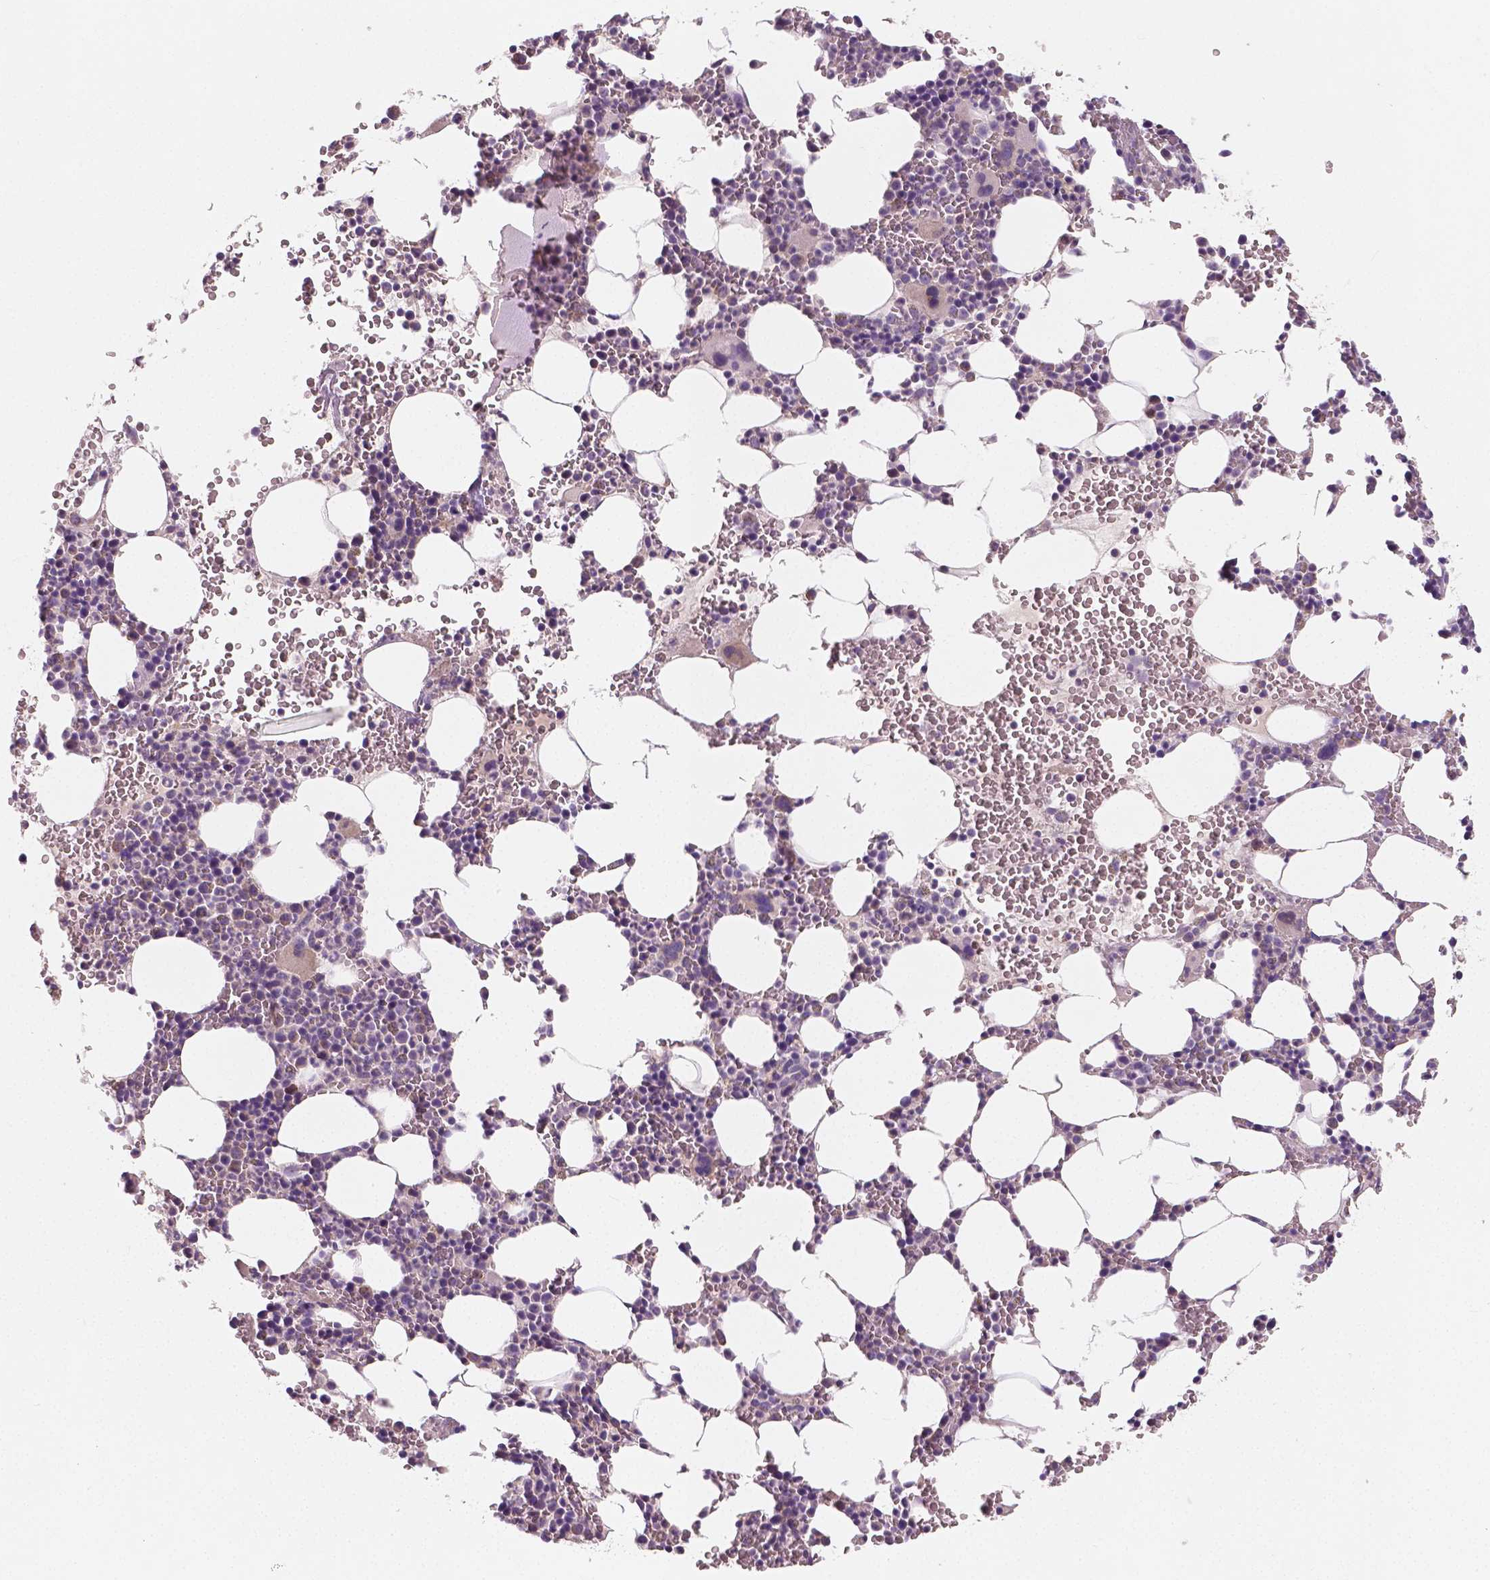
{"staining": {"intensity": "negative", "quantity": "none", "location": "none"}, "tissue": "bone marrow", "cell_type": "Hematopoietic cells", "image_type": "normal", "snomed": [{"axis": "morphology", "description": "Normal tissue, NOS"}, {"axis": "topography", "description": "Bone marrow"}], "caption": "Hematopoietic cells are negative for protein expression in normal human bone marrow. (Brightfield microscopy of DAB immunohistochemistry (IHC) at high magnification).", "gene": "LSM14B", "patient": {"sex": "male", "age": 82}}